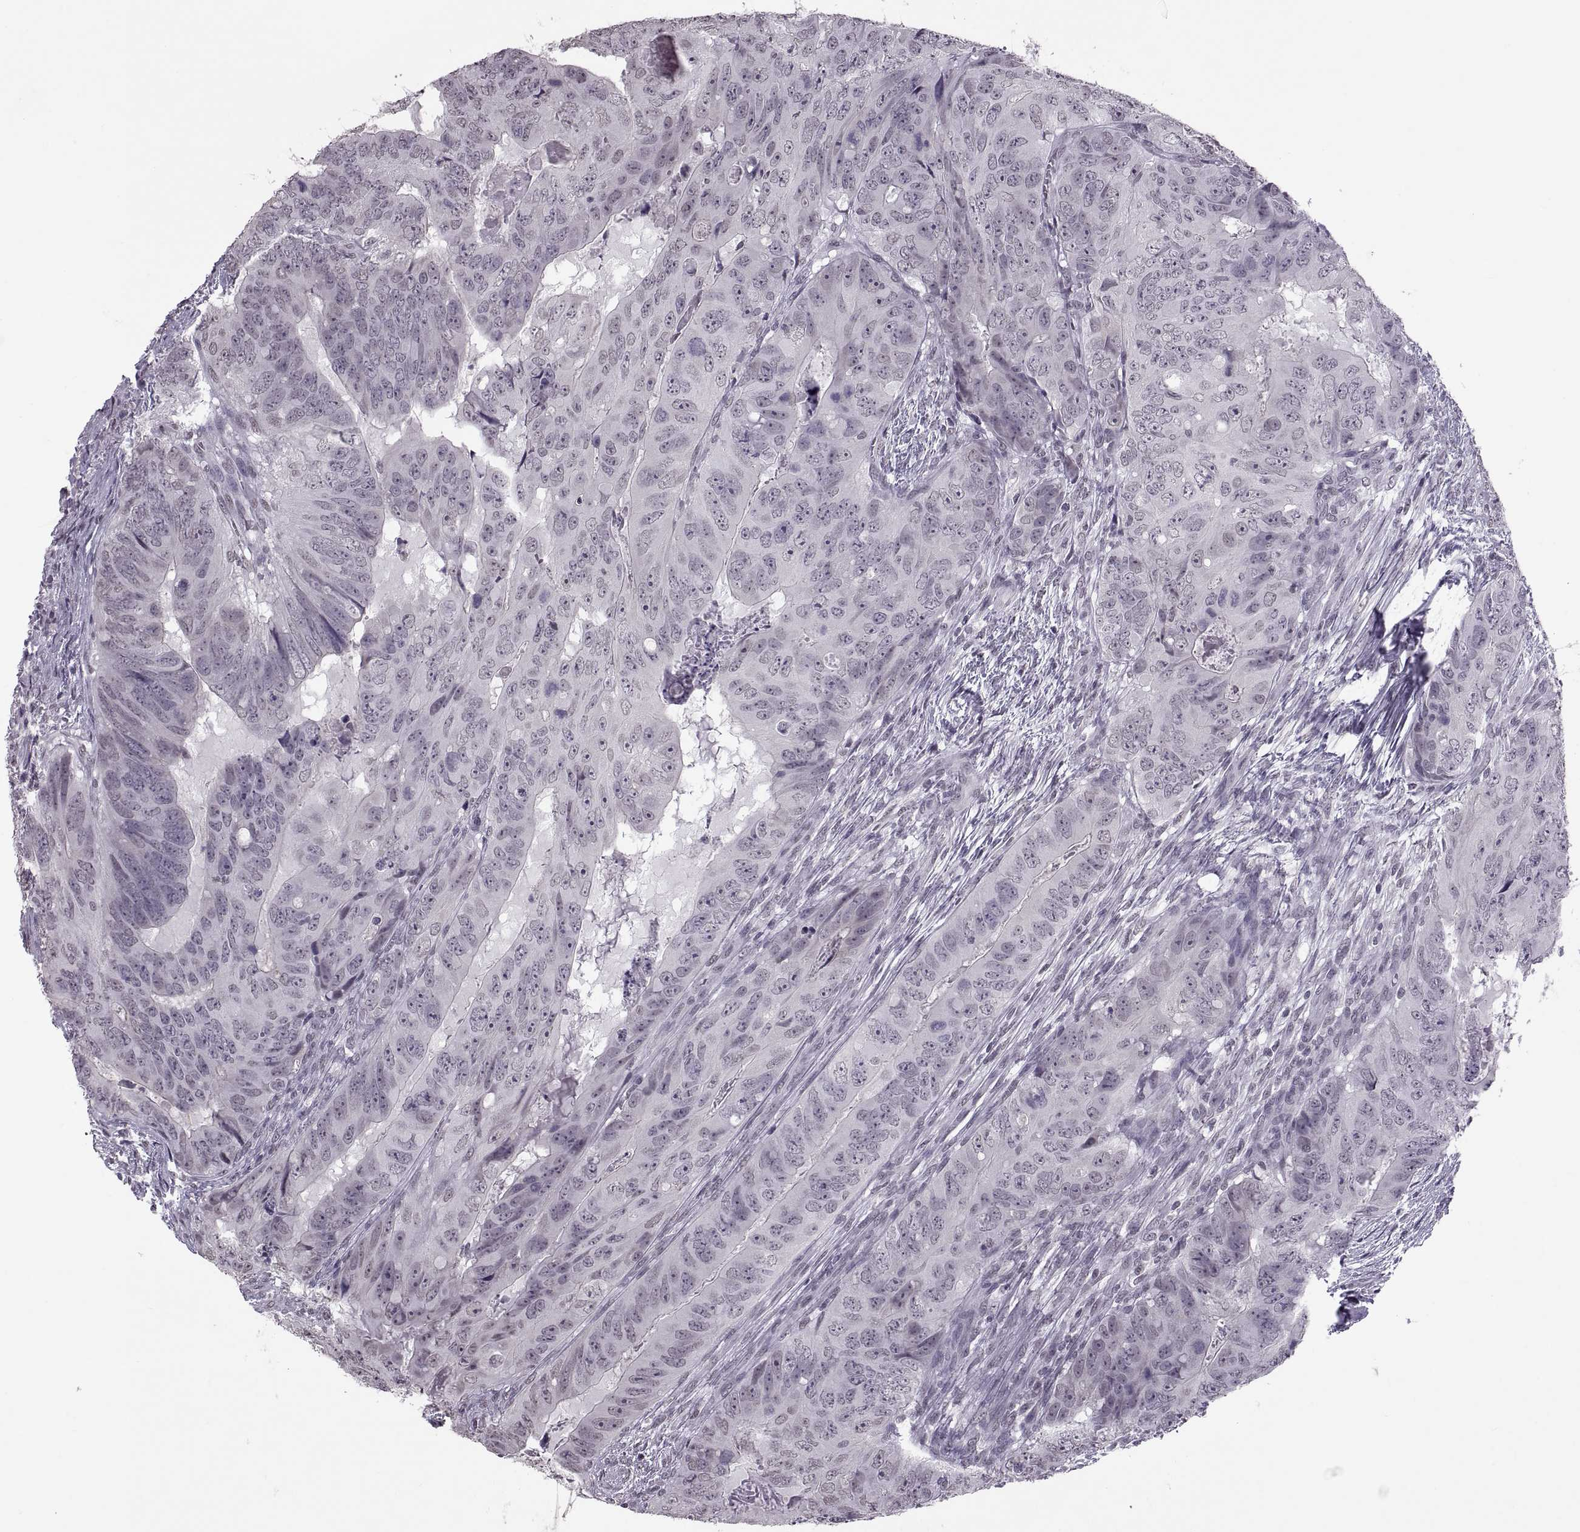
{"staining": {"intensity": "negative", "quantity": "none", "location": "none"}, "tissue": "colorectal cancer", "cell_type": "Tumor cells", "image_type": "cancer", "snomed": [{"axis": "morphology", "description": "Adenocarcinoma, NOS"}, {"axis": "topography", "description": "Colon"}], "caption": "DAB immunohistochemical staining of colorectal cancer (adenocarcinoma) demonstrates no significant expression in tumor cells.", "gene": "OTP", "patient": {"sex": "male", "age": 79}}